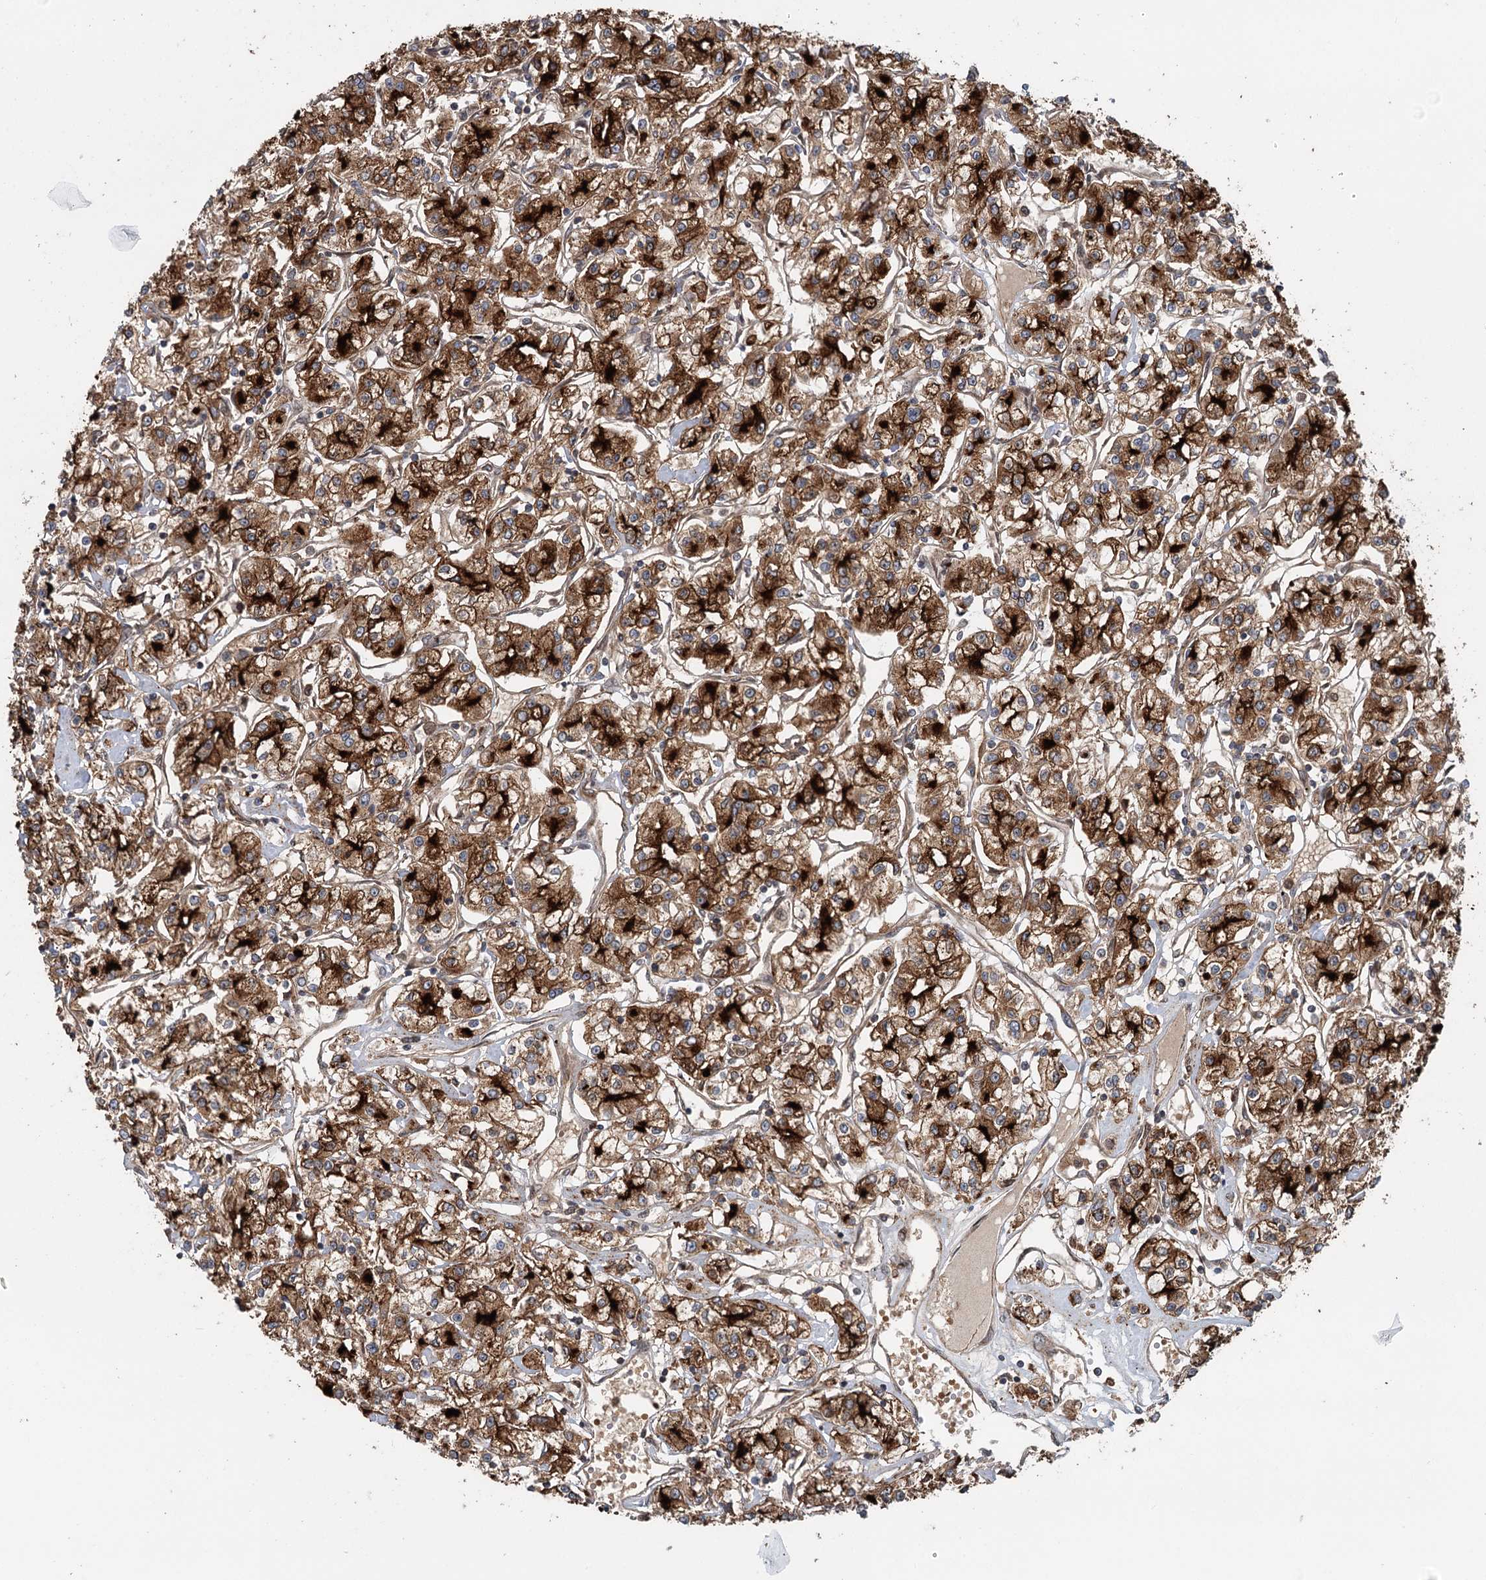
{"staining": {"intensity": "strong", "quantity": ">75%", "location": "cytoplasmic/membranous"}, "tissue": "renal cancer", "cell_type": "Tumor cells", "image_type": "cancer", "snomed": [{"axis": "morphology", "description": "Adenocarcinoma, NOS"}, {"axis": "topography", "description": "Kidney"}], "caption": "Immunohistochemical staining of adenocarcinoma (renal) demonstrates strong cytoplasmic/membranous protein expression in about >75% of tumor cells. (IHC, brightfield microscopy, high magnification).", "gene": "RNF111", "patient": {"sex": "female", "age": 59}}